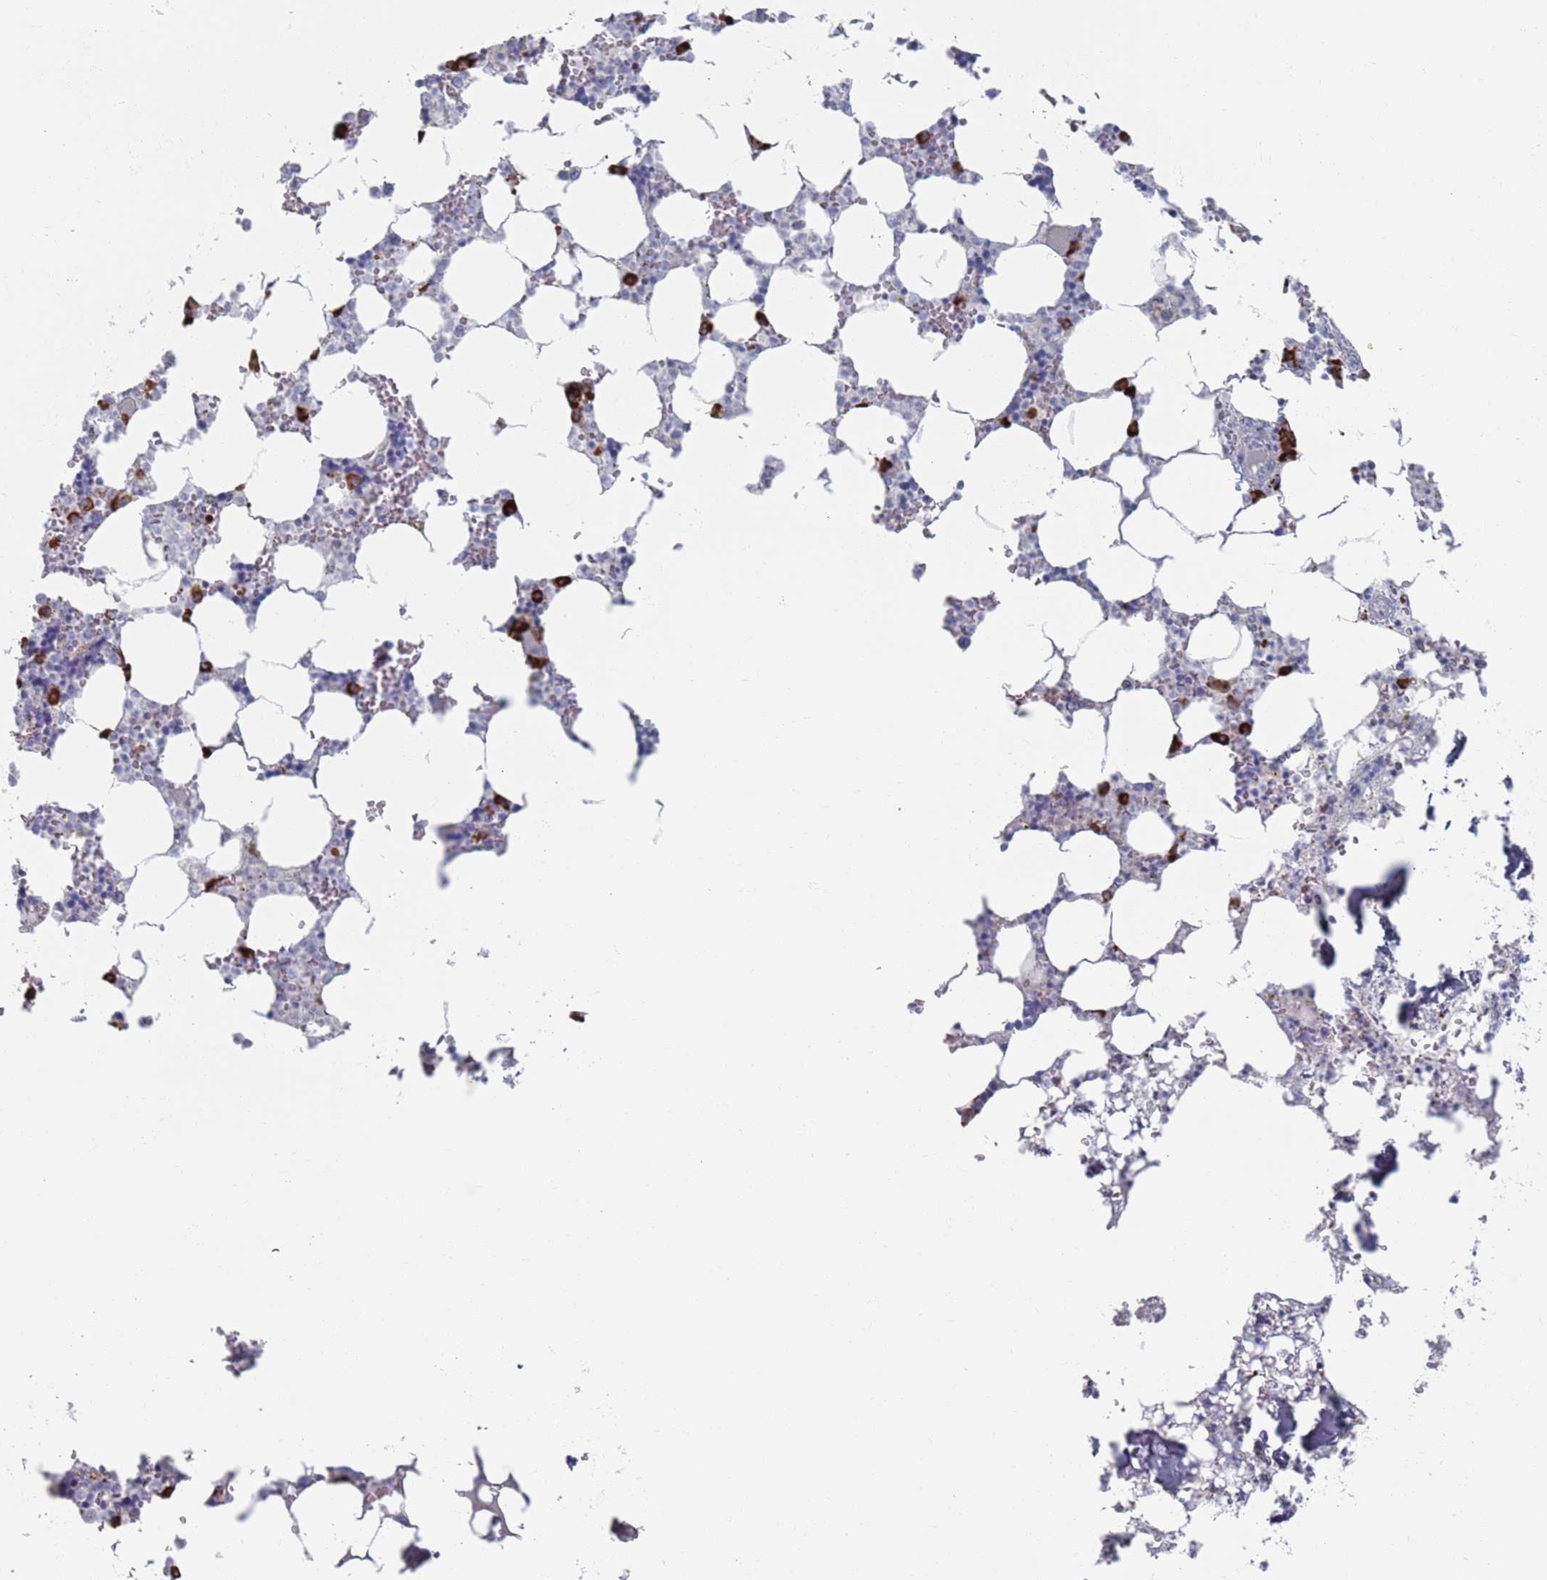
{"staining": {"intensity": "strong", "quantity": "<25%", "location": "cytoplasmic/membranous"}, "tissue": "bone marrow", "cell_type": "Hematopoietic cells", "image_type": "normal", "snomed": [{"axis": "morphology", "description": "Normal tissue, NOS"}, {"axis": "topography", "description": "Bone marrow"}], "caption": "Bone marrow stained for a protein exhibits strong cytoplasmic/membranous positivity in hematopoietic cells. (Brightfield microscopy of DAB IHC at high magnification).", "gene": "MAT1A", "patient": {"sex": "male", "age": 64}}